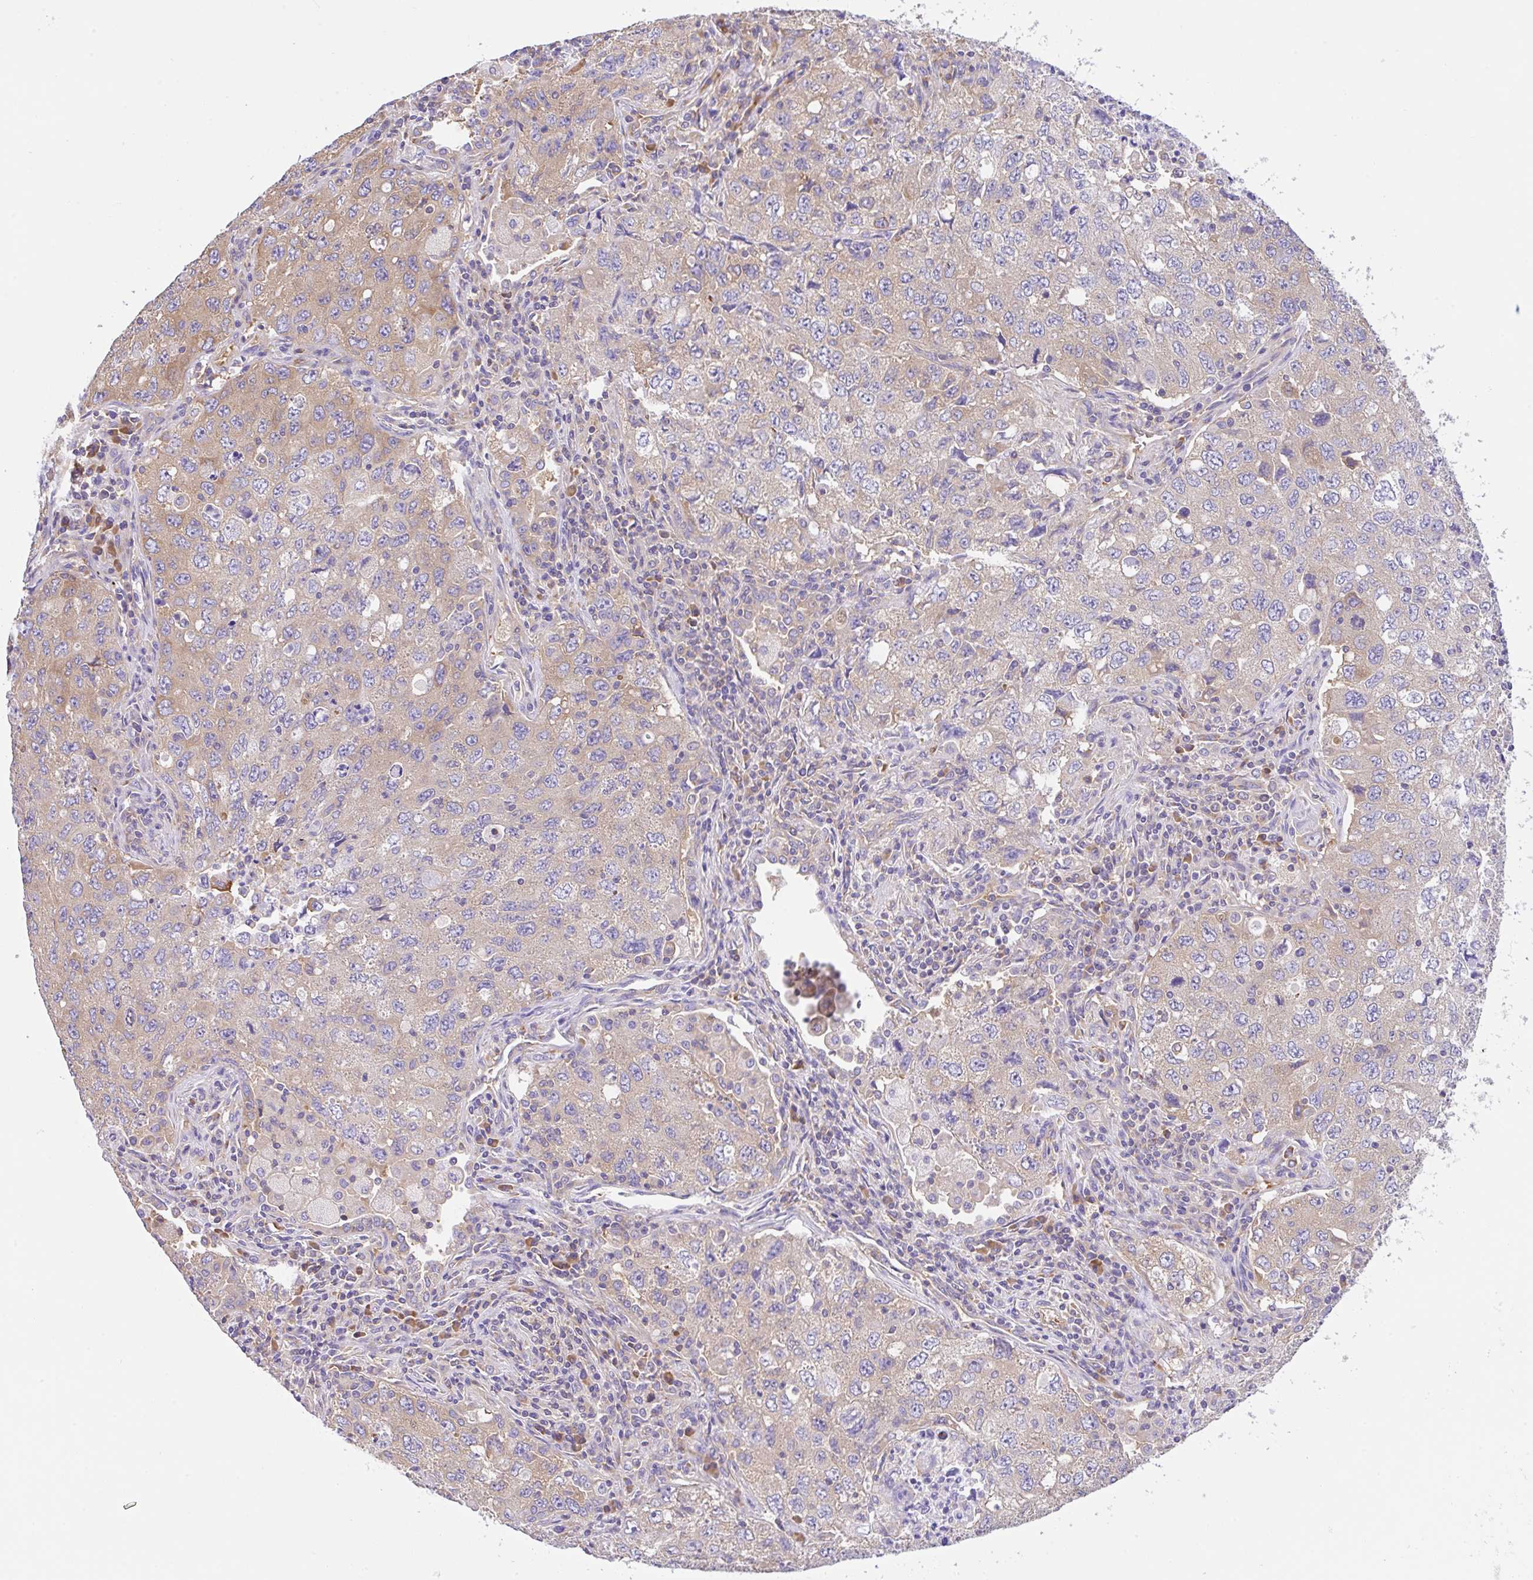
{"staining": {"intensity": "weak", "quantity": "25%-75%", "location": "cytoplasmic/membranous"}, "tissue": "lung cancer", "cell_type": "Tumor cells", "image_type": "cancer", "snomed": [{"axis": "morphology", "description": "Adenocarcinoma, NOS"}, {"axis": "topography", "description": "Lung"}], "caption": "A photomicrograph showing weak cytoplasmic/membranous staining in approximately 25%-75% of tumor cells in lung cancer (adenocarcinoma), as visualized by brown immunohistochemical staining.", "gene": "GFPT2", "patient": {"sex": "female", "age": 57}}